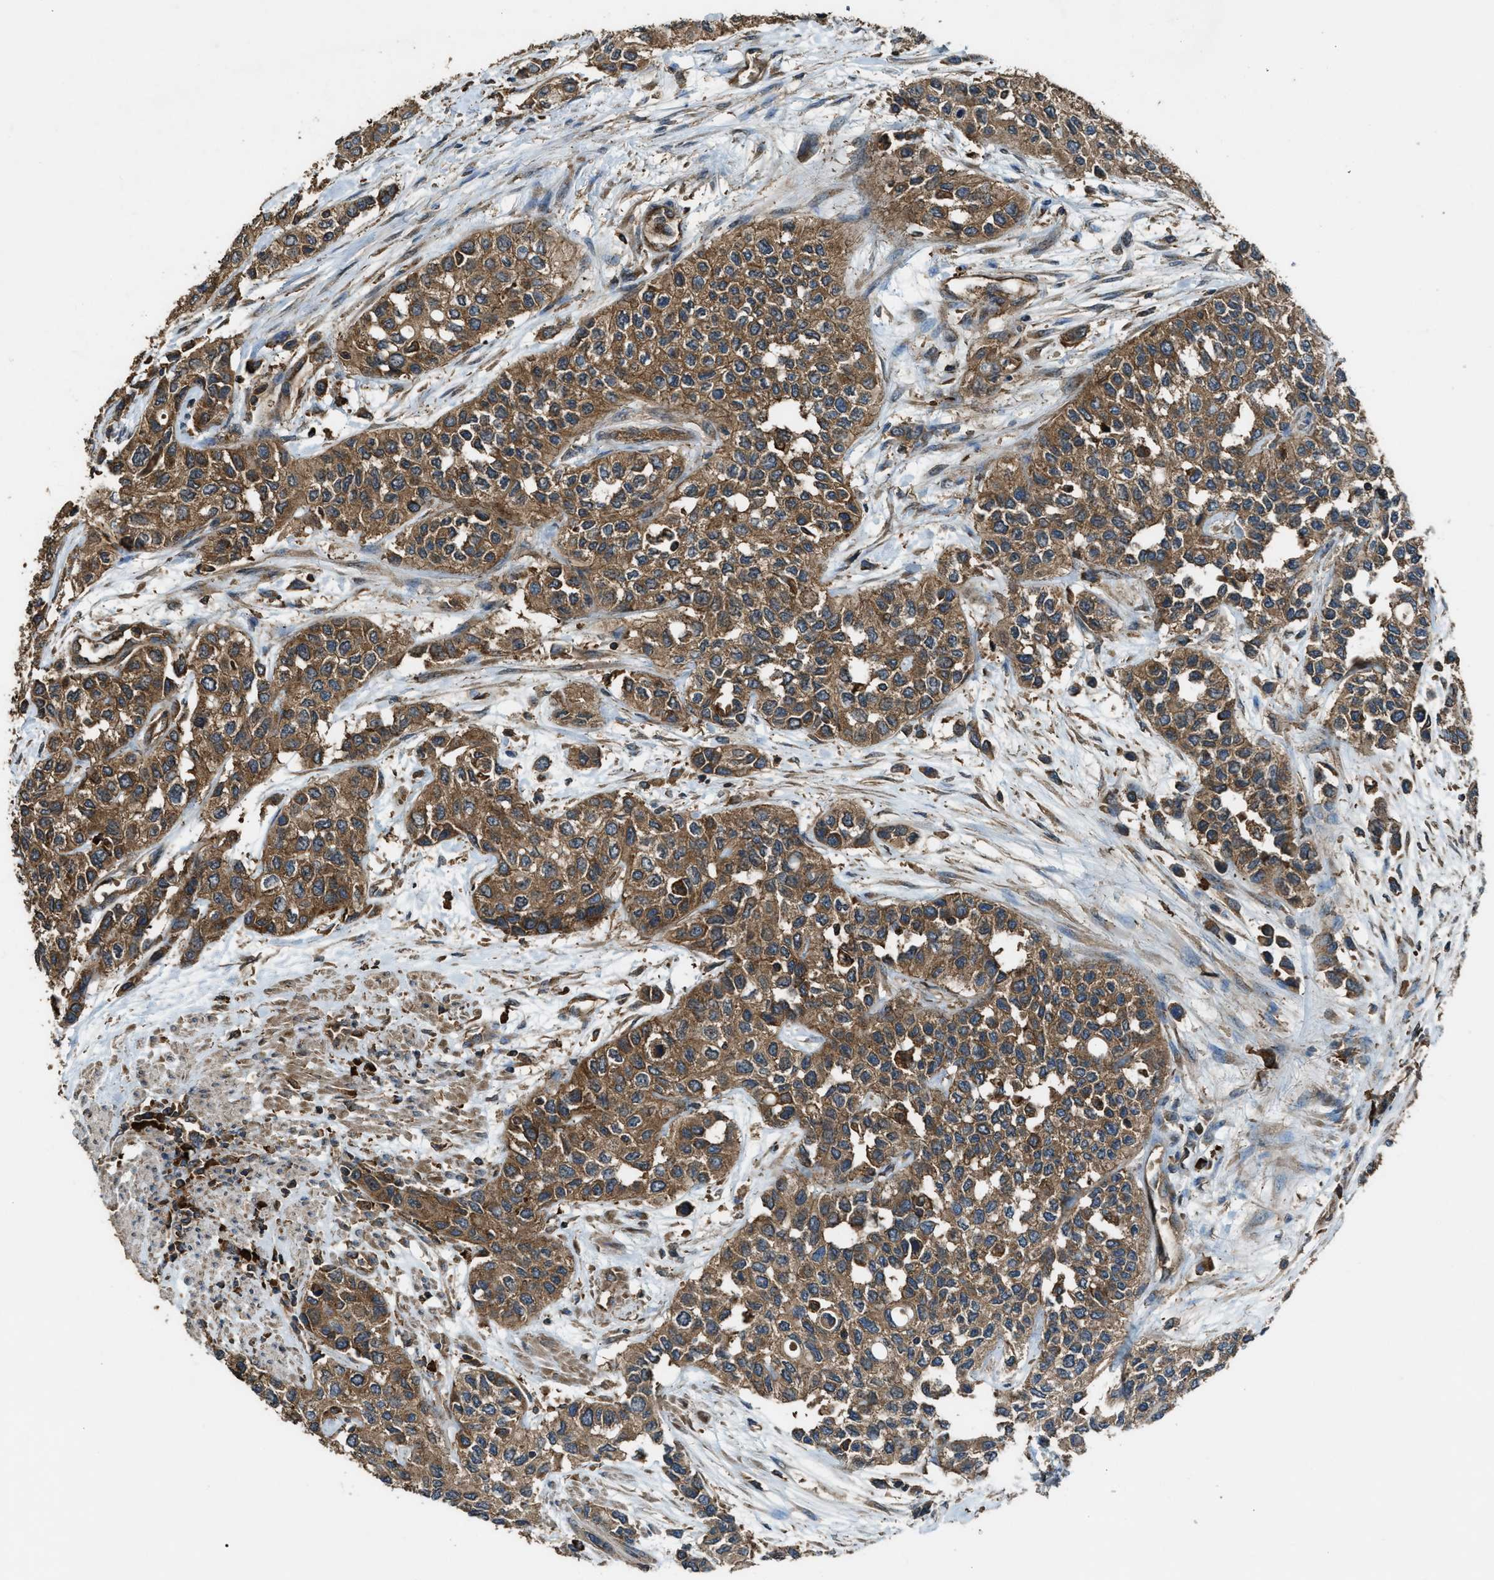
{"staining": {"intensity": "moderate", "quantity": ">75%", "location": "cytoplasmic/membranous"}, "tissue": "urothelial cancer", "cell_type": "Tumor cells", "image_type": "cancer", "snomed": [{"axis": "morphology", "description": "Urothelial carcinoma, High grade"}, {"axis": "topography", "description": "Urinary bladder"}], "caption": "The immunohistochemical stain shows moderate cytoplasmic/membranous positivity in tumor cells of urothelial cancer tissue.", "gene": "MAP3K8", "patient": {"sex": "female", "age": 56}}